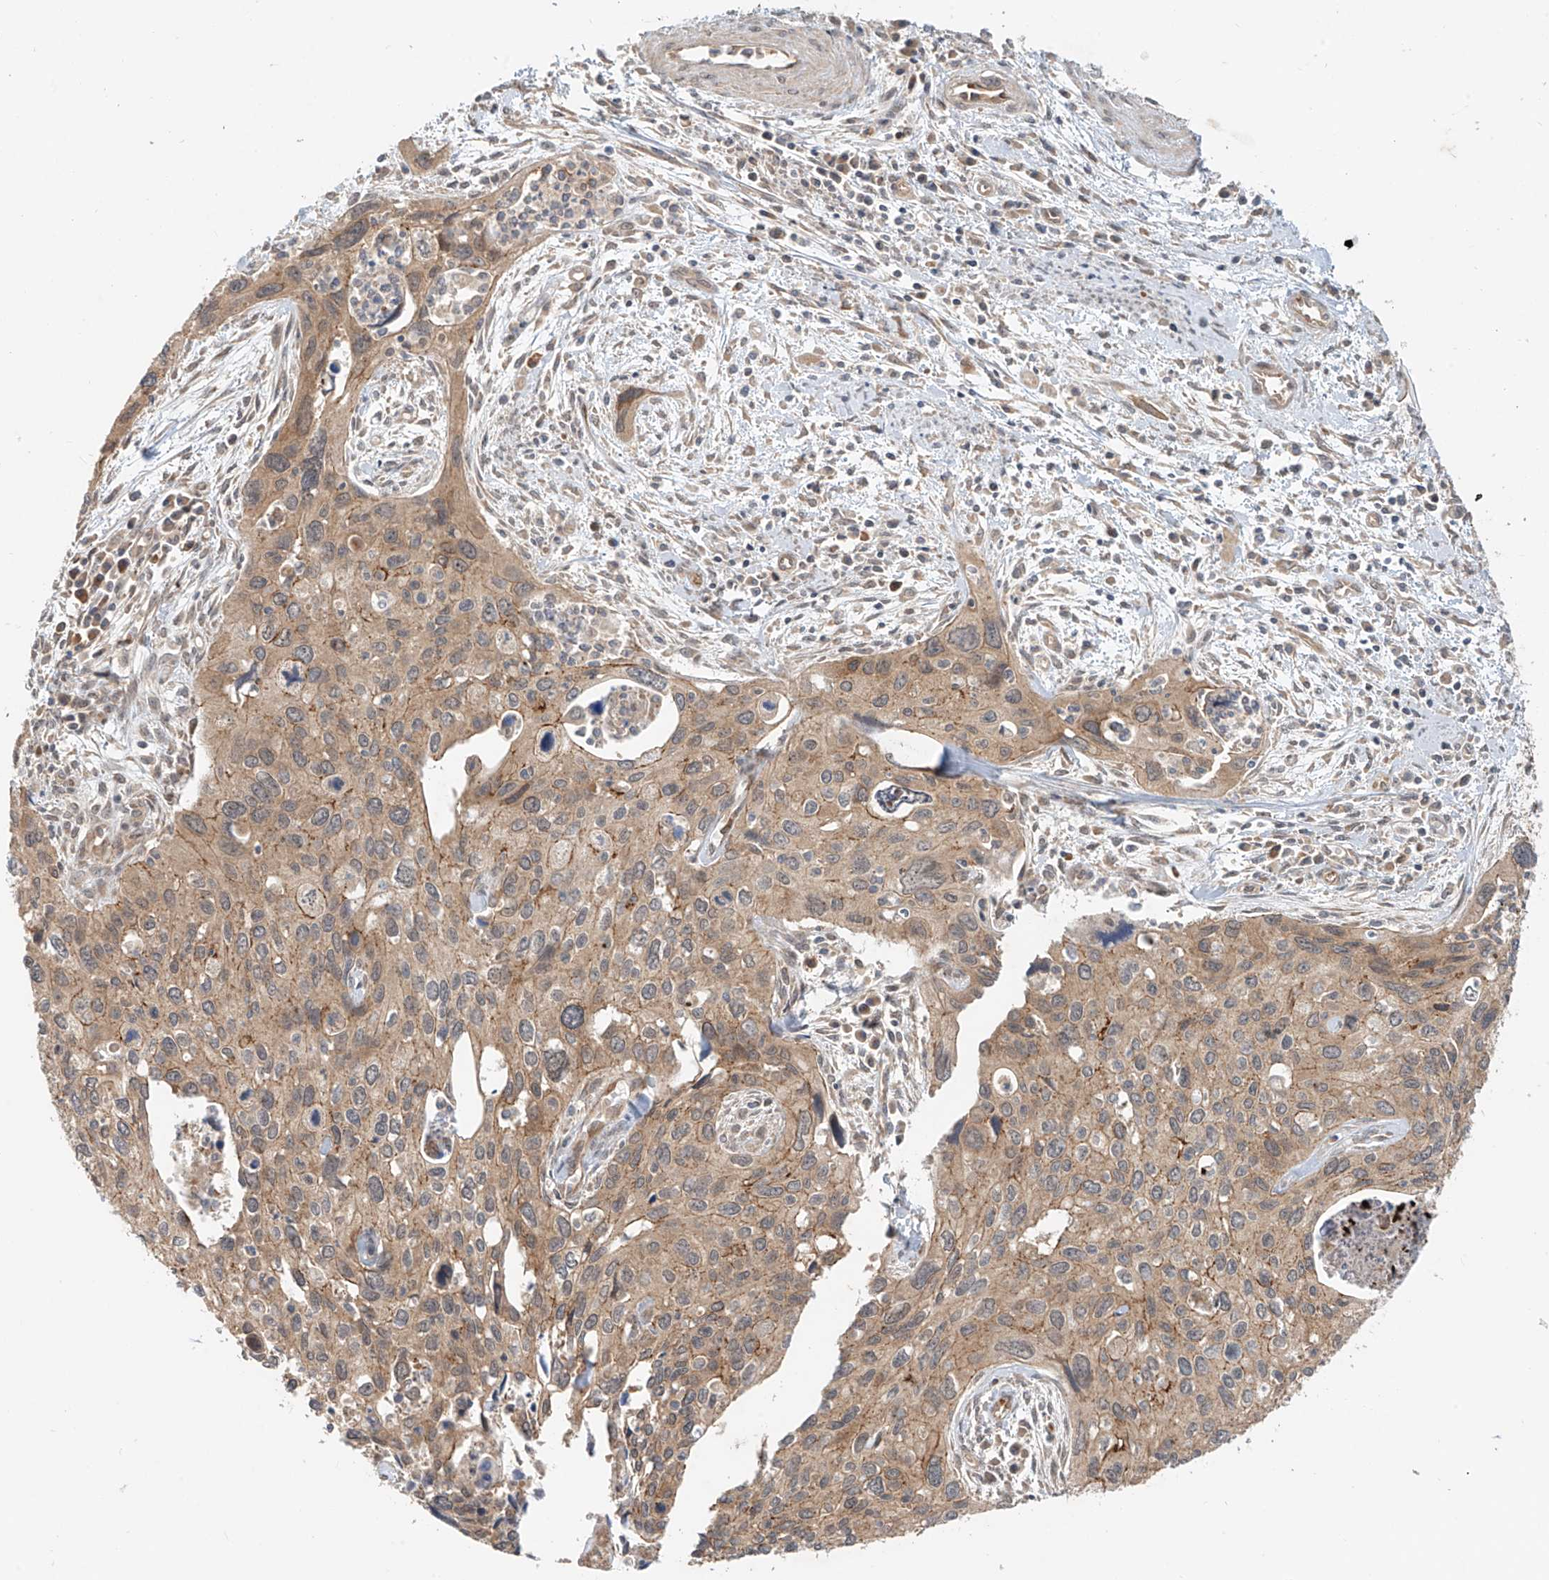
{"staining": {"intensity": "weak", "quantity": ">75%", "location": "cytoplasmic/membranous"}, "tissue": "cervical cancer", "cell_type": "Tumor cells", "image_type": "cancer", "snomed": [{"axis": "morphology", "description": "Squamous cell carcinoma, NOS"}, {"axis": "topography", "description": "Cervix"}], "caption": "A low amount of weak cytoplasmic/membranous expression is present in about >75% of tumor cells in squamous cell carcinoma (cervical) tissue.", "gene": "MTUS2", "patient": {"sex": "female", "age": 55}}